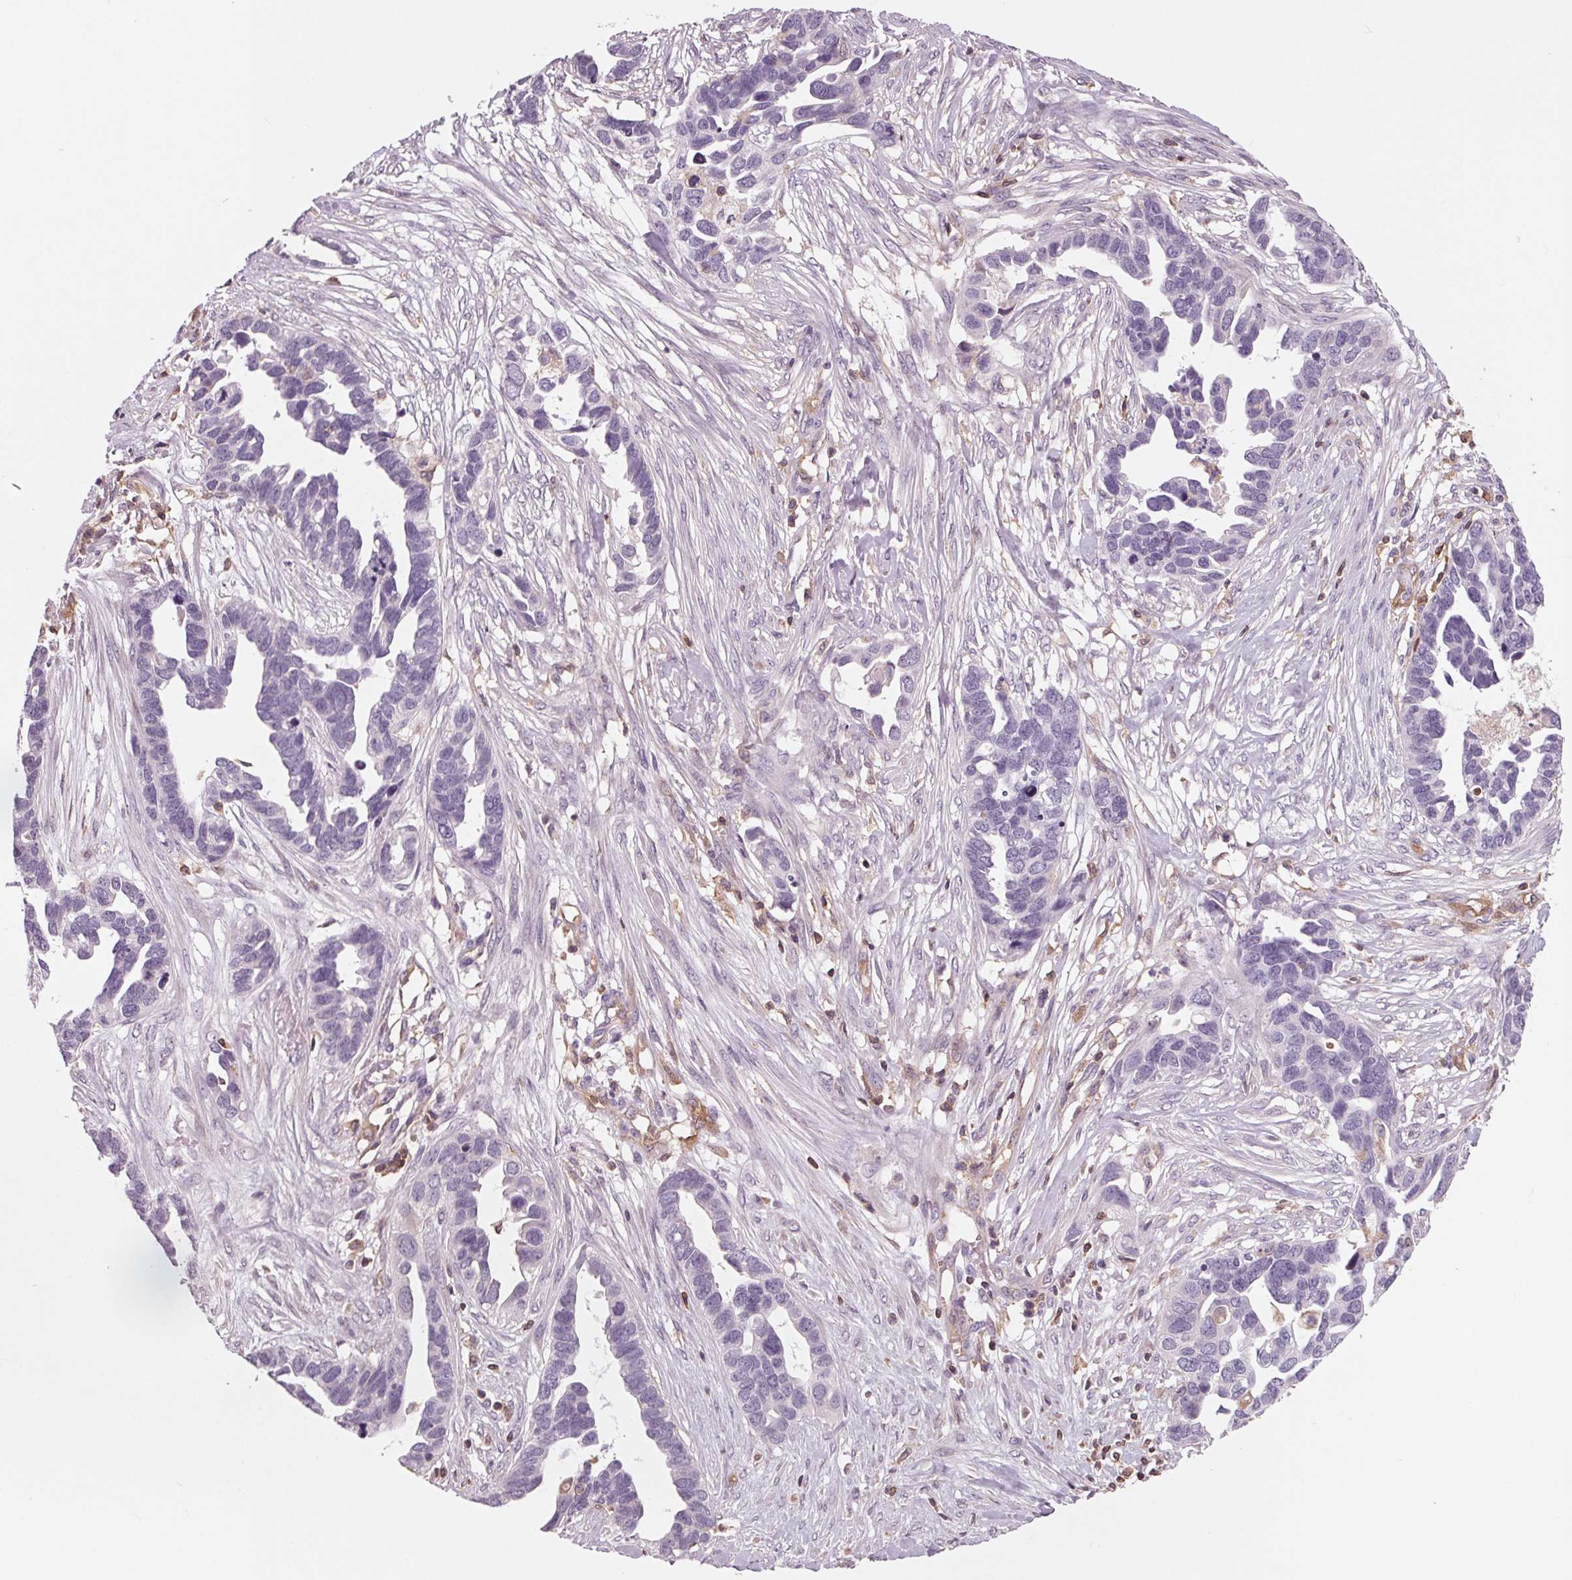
{"staining": {"intensity": "negative", "quantity": "none", "location": "none"}, "tissue": "ovarian cancer", "cell_type": "Tumor cells", "image_type": "cancer", "snomed": [{"axis": "morphology", "description": "Cystadenocarcinoma, serous, NOS"}, {"axis": "topography", "description": "Ovary"}], "caption": "There is no significant positivity in tumor cells of ovarian cancer.", "gene": "ARHGAP25", "patient": {"sex": "female", "age": 54}}